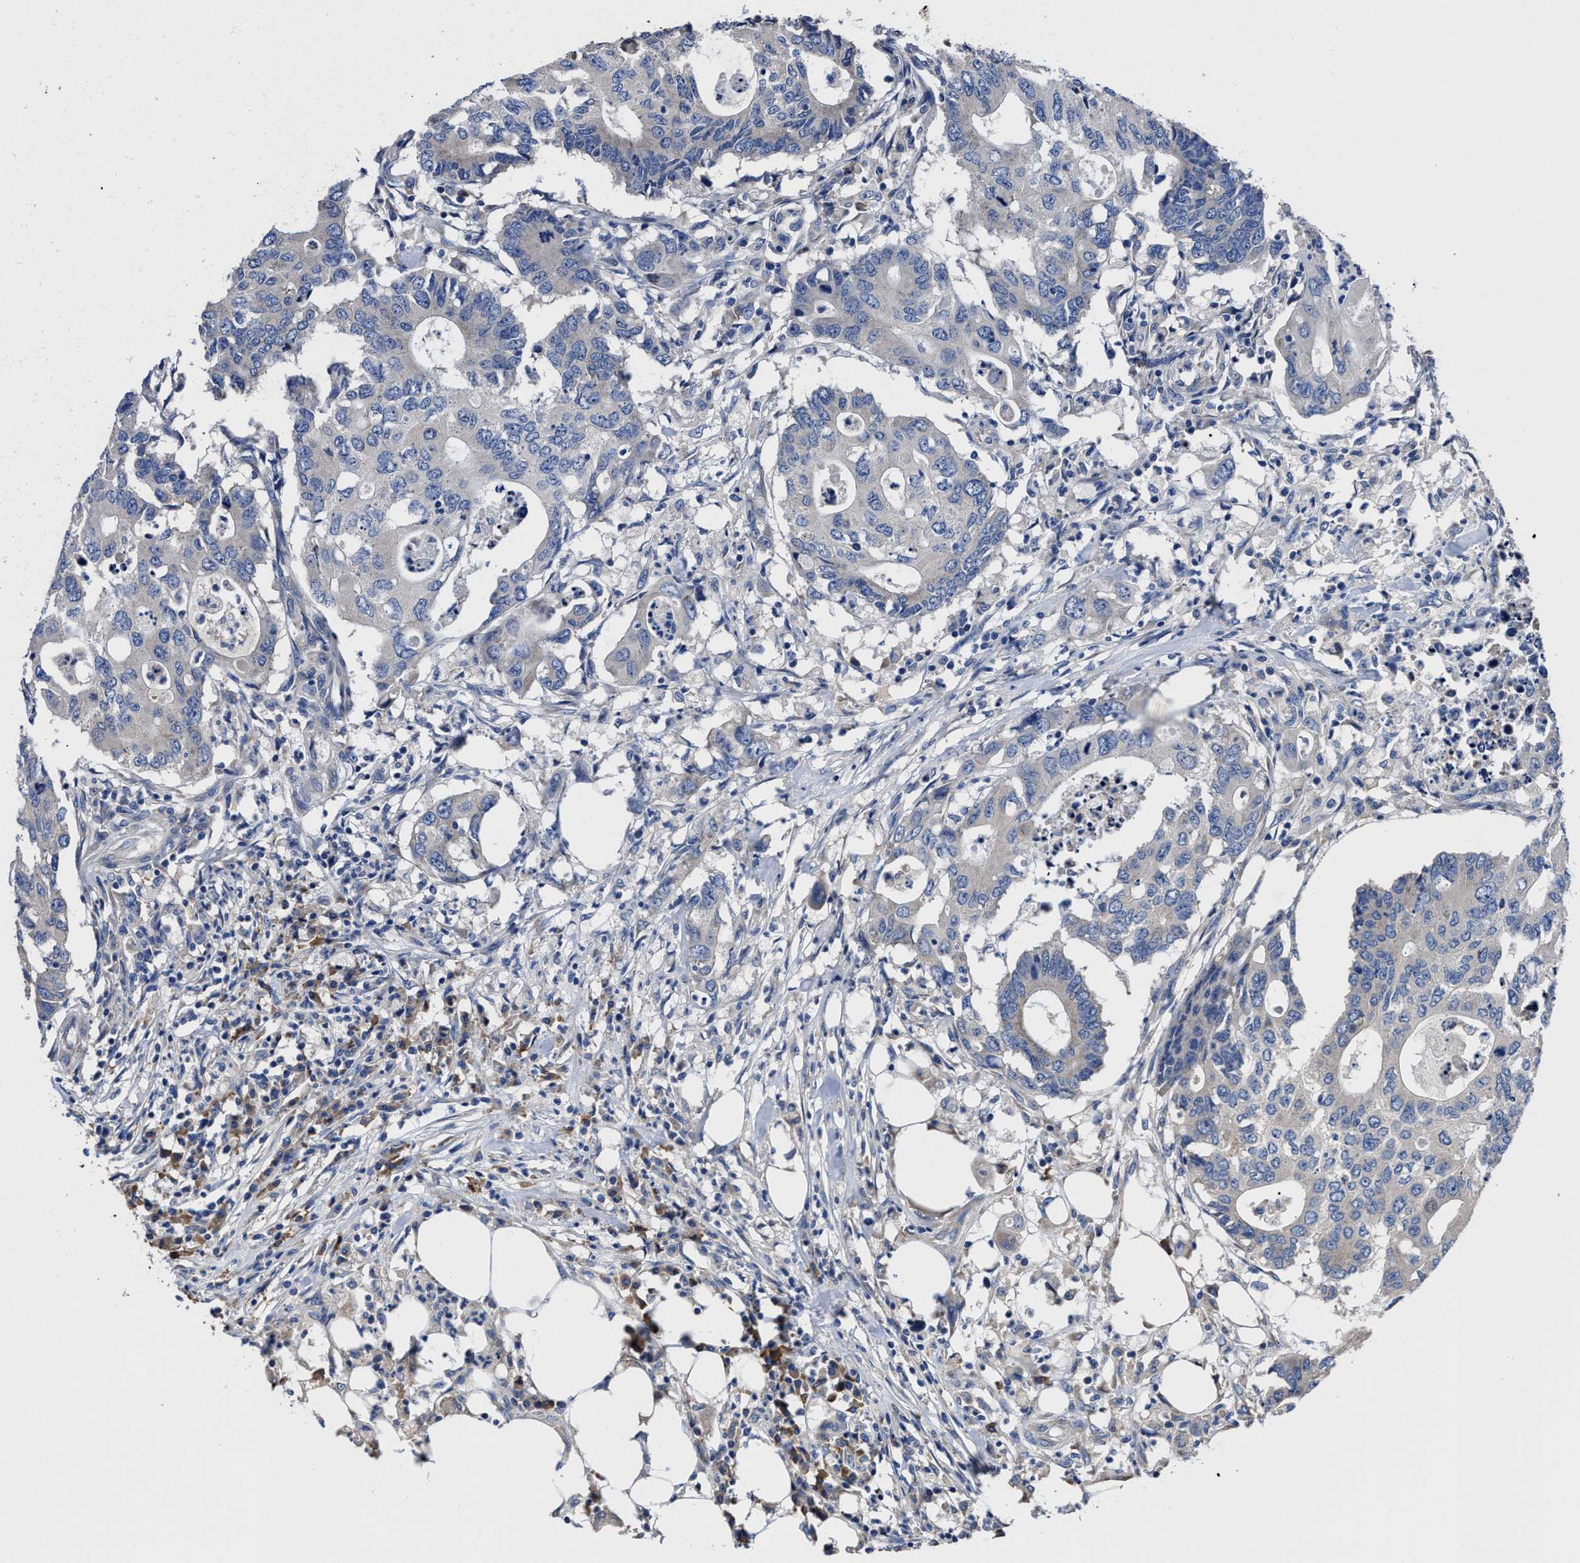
{"staining": {"intensity": "weak", "quantity": "<25%", "location": "cytoplasmic/membranous"}, "tissue": "colorectal cancer", "cell_type": "Tumor cells", "image_type": "cancer", "snomed": [{"axis": "morphology", "description": "Adenocarcinoma, NOS"}, {"axis": "topography", "description": "Colon"}], "caption": "This is a histopathology image of immunohistochemistry staining of colorectal adenocarcinoma, which shows no expression in tumor cells.", "gene": "SRPK2", "patient": {"sex": "male", "age": 71}}